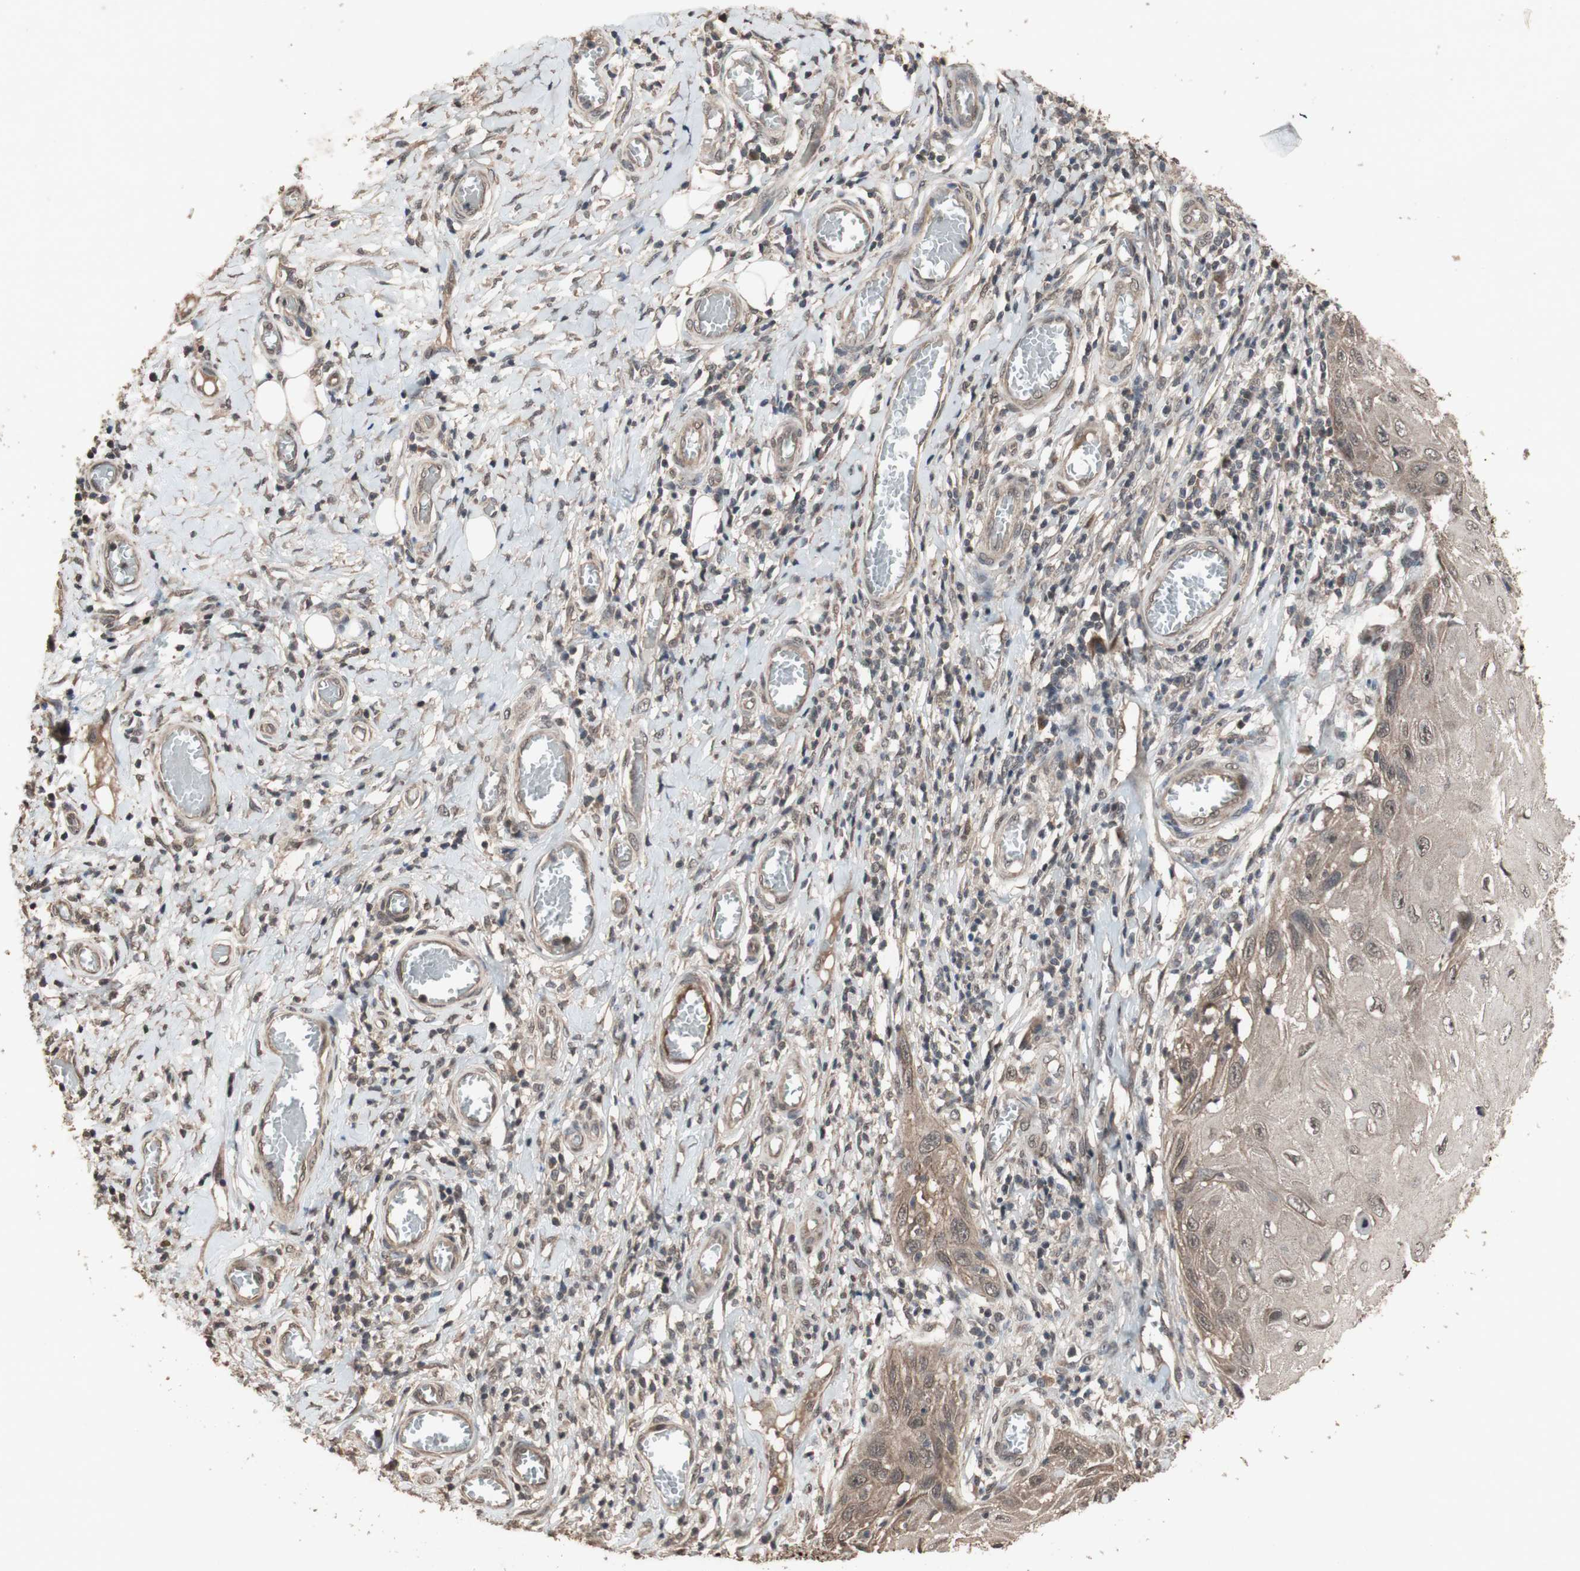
{"staining": {"intensity": "moderate", "quantity": ">75%", "location": "cytoplasmic/membranous"}, "tissue": "skin cancer", "cell_type": "Tumor cells", "image_type": "cancer", "snomed": [{"axis": "morphology", "description": "Squamous cell carcinoma, NOS"}, {"axis": "topography", "description": "Skin"}], "caption": "About >75% of tumor cells in human squamous cell carcinoma (skin) display moderate cytoplasmic/membranous protein expression as visualized by brown immunohistochemical staining.", "gene": "KANSL1", "patient": {"sex": "female", "age": 73}}